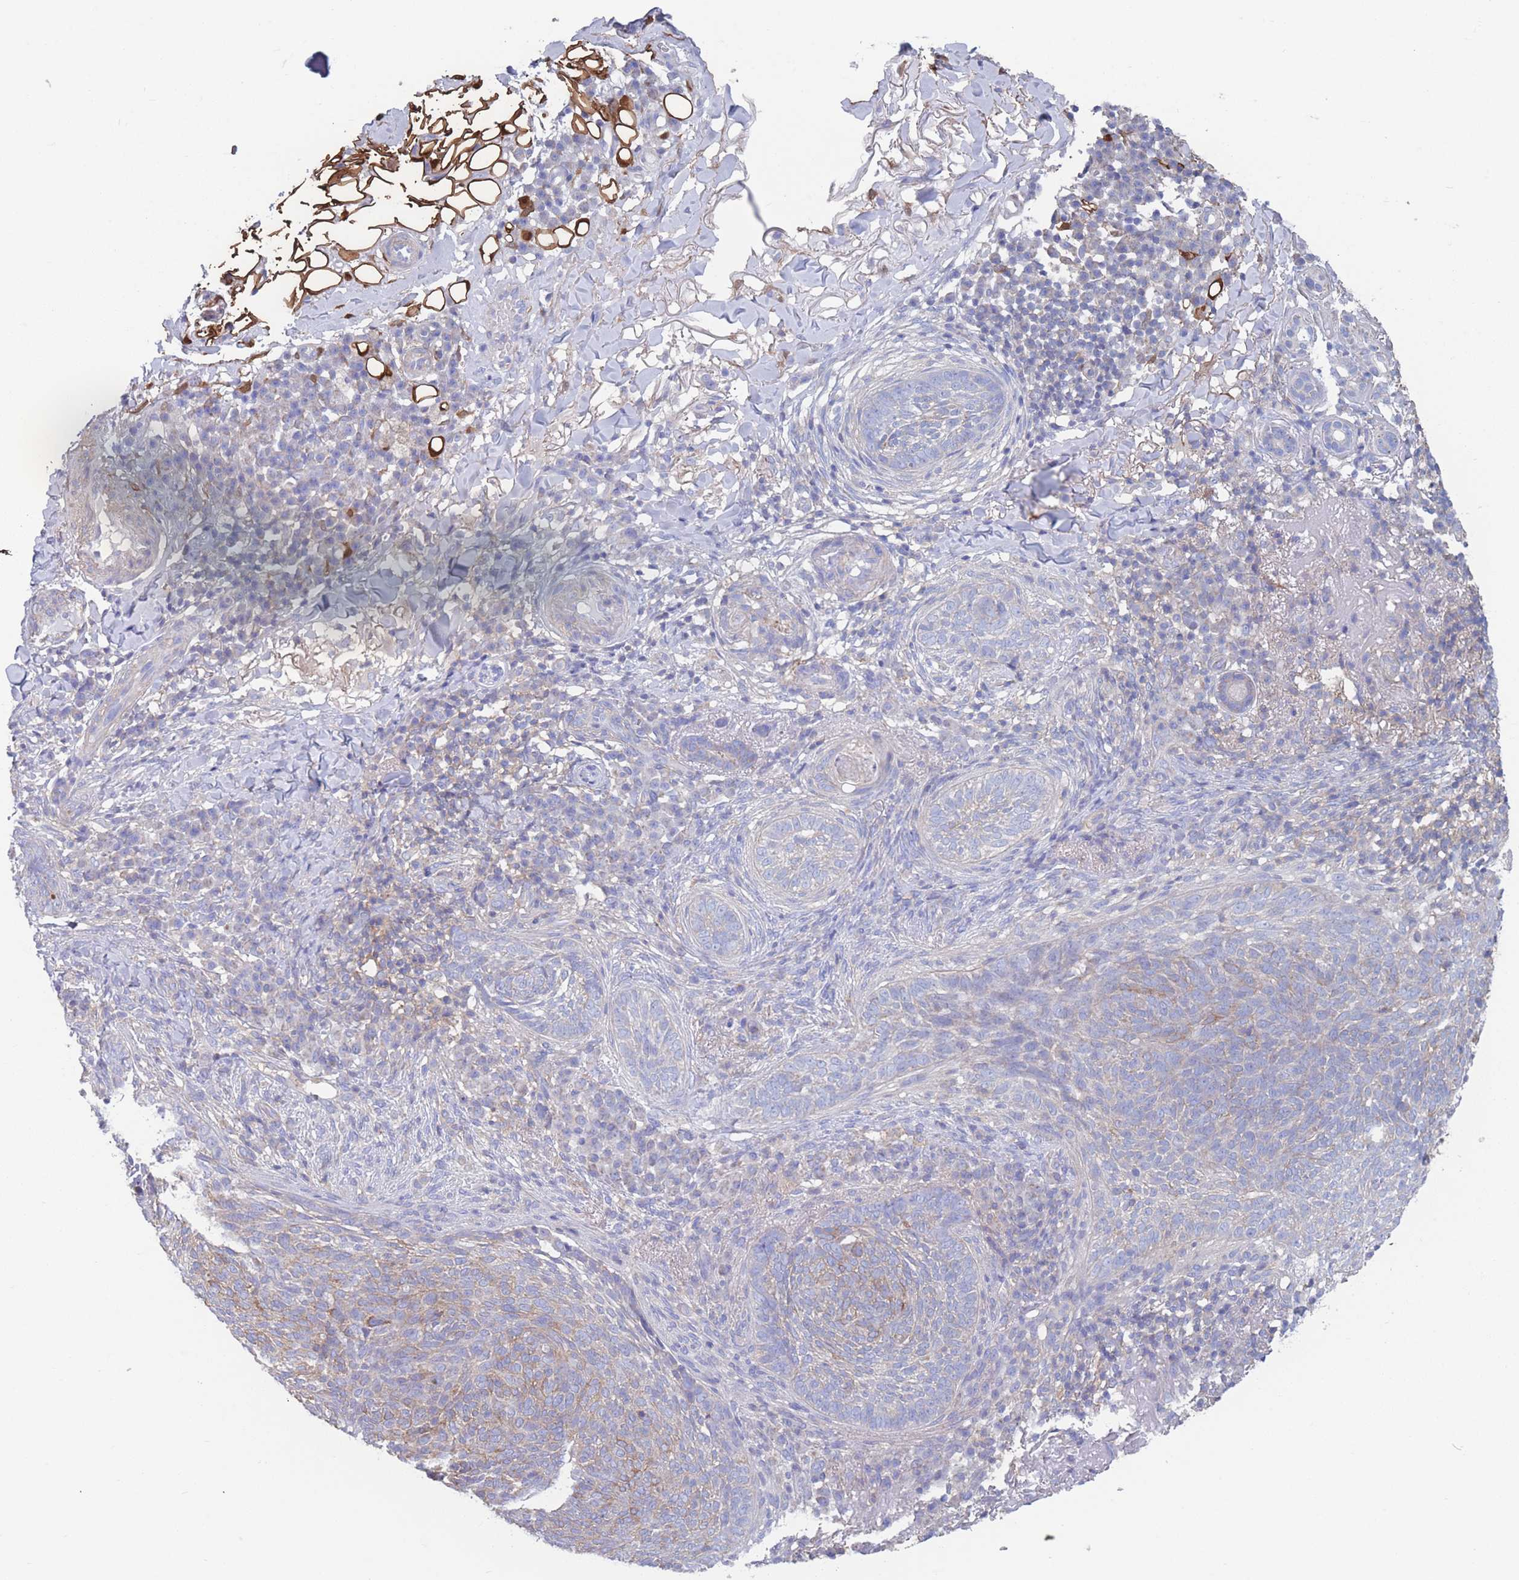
{"staining": {"intensity": "negative", "quantity": "none", "location": "none"}, "tissue": "skin cancer", "cell_type": "Tumor cells", "image_type": "cancer", "snomed": [{"axis": "morphology", "description": "Basal cell carcinoma"}, {"axis": "topography", "description": "Skin"}], "caption": "Tumor cells are negative for brown protein staining in skin cancer (basal cell carcinoma).", "gene": "ADH1A", "patient": {"sex": "male", "age": 85}}